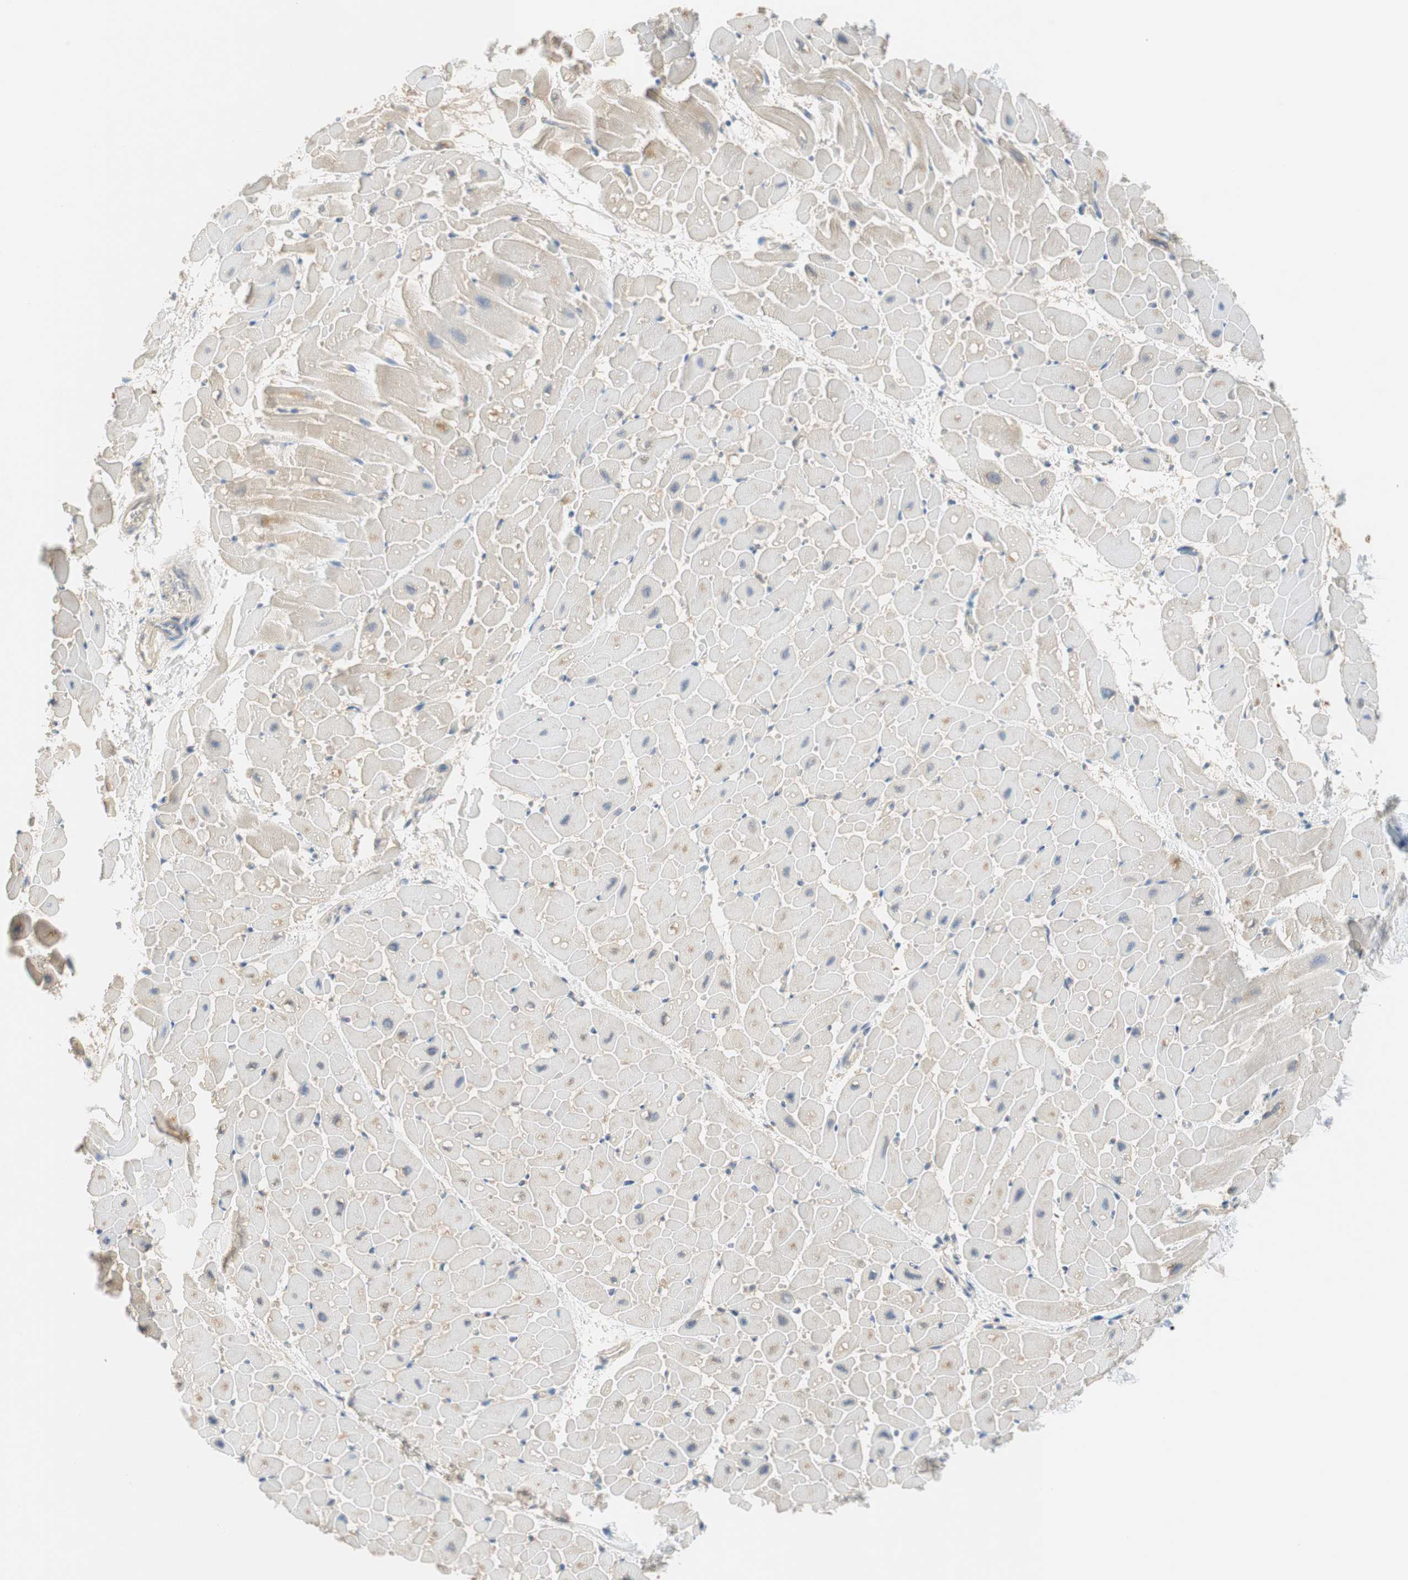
{"staining": {"intensity": "negative", "quantity": "none", "location": "none"}, "tissue": "heart muscle", "cell_type": "Cardiomyocytes", "image_type": "normal", "snomed": [{"axis": "morphology", "description": "Normal tissue, NOS"}, {"axis": "topography", "description": "Heart"}], "caption": "The image reveals no staining of cardiomyocytes in unremarkable heart muscle.", "gene": "GLUL", "patient": {"sex": "male", "age": 45}}